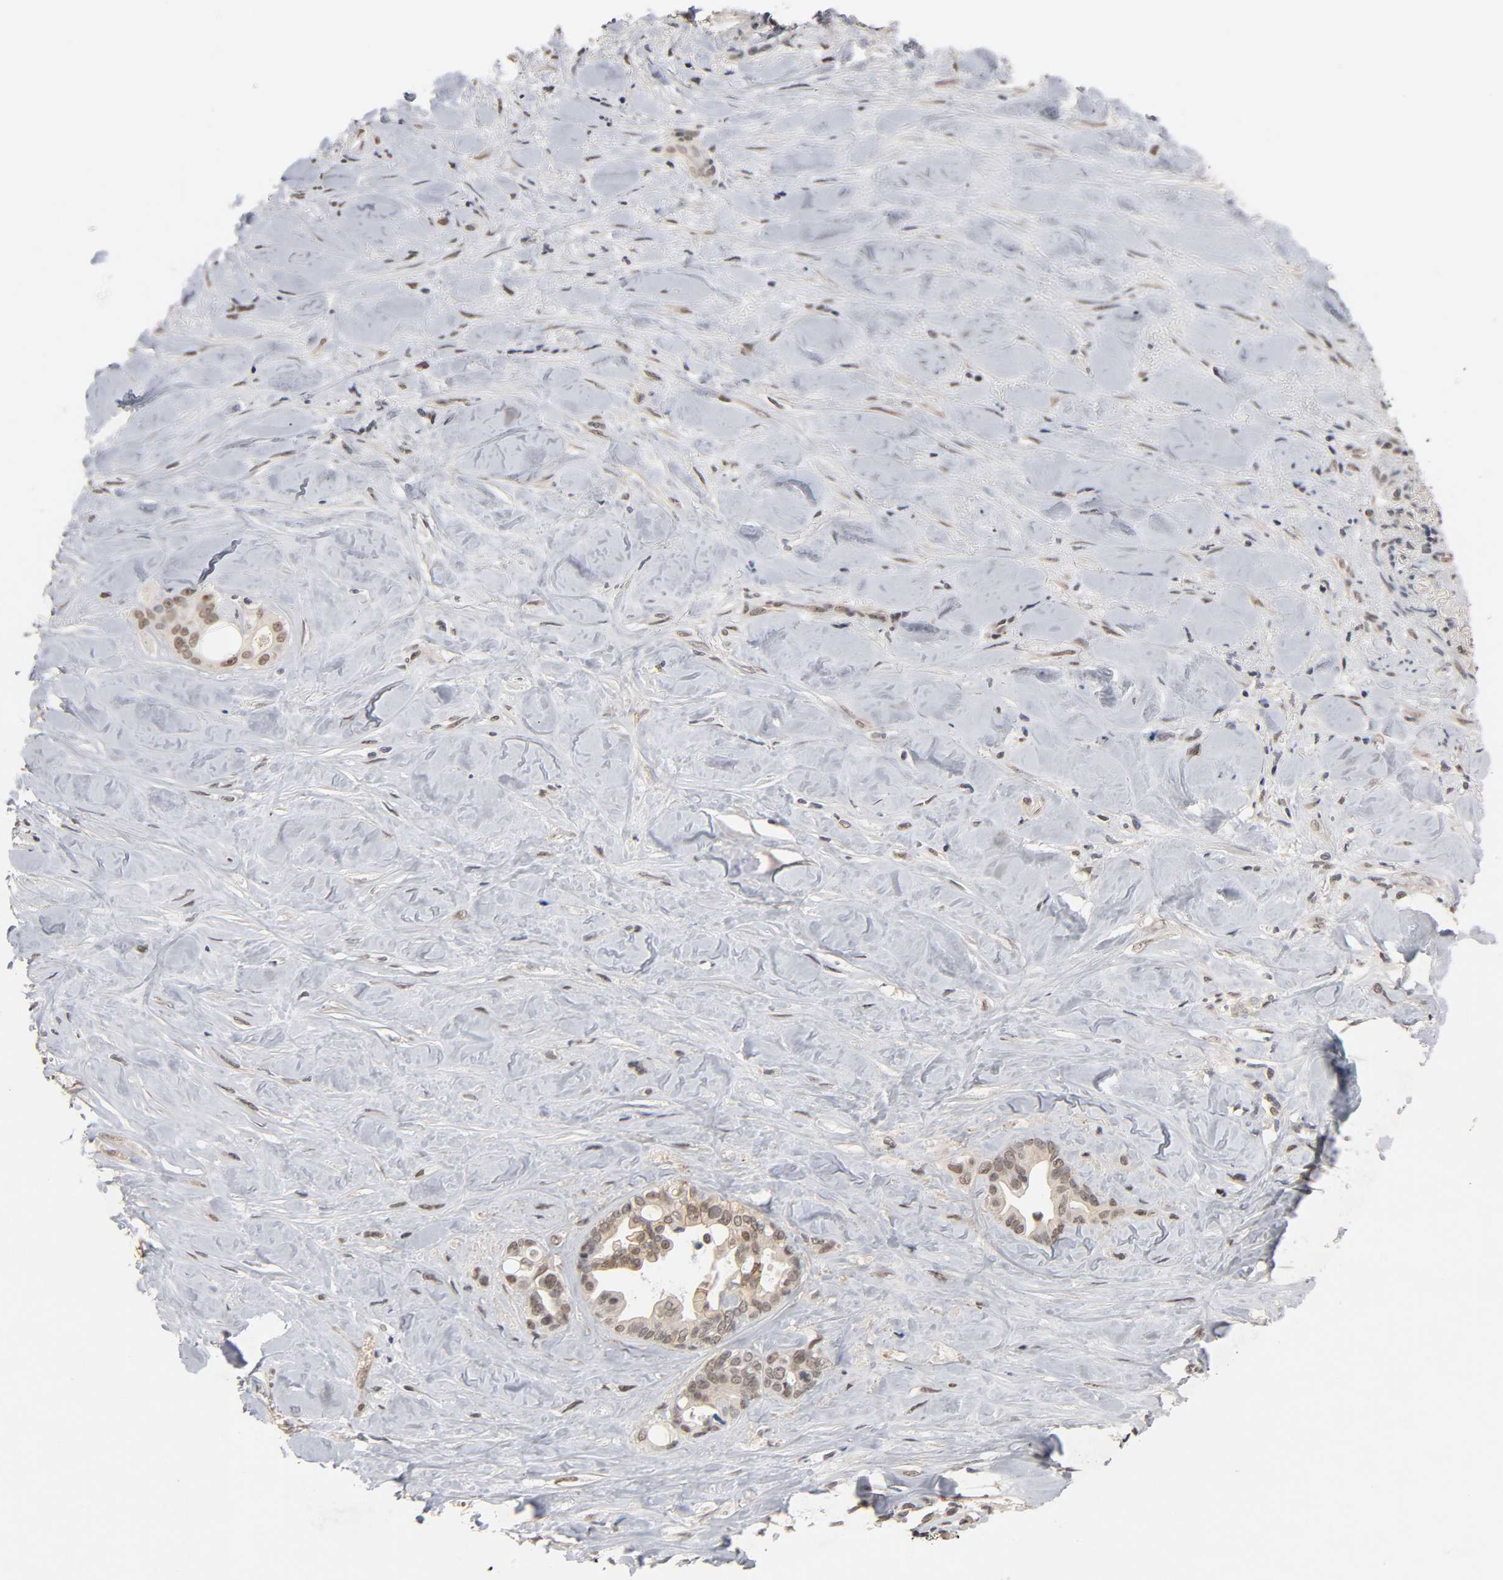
{"staining": {"intensity": "moderate", "quantity": ">75%", "location": "cytoplasmic/membranous,nuclear"}, "tissue": "liver cancer", "cell_type": "Tumor cells", "image_type": "cancer", "snomed": [{"axis": "morphology", "description": "Cholangiocarcinoma"}, {"axis": "topography", "description": "Liver"}], "caption": "Human liver cancer stained for a protein (brown) exhibits moderate cytoplasmic/membranous and nuclear positive staining in about >75% of tumor cells.", "gene": "HTR1E", "patient": {"sex": "female", "age": 67}}